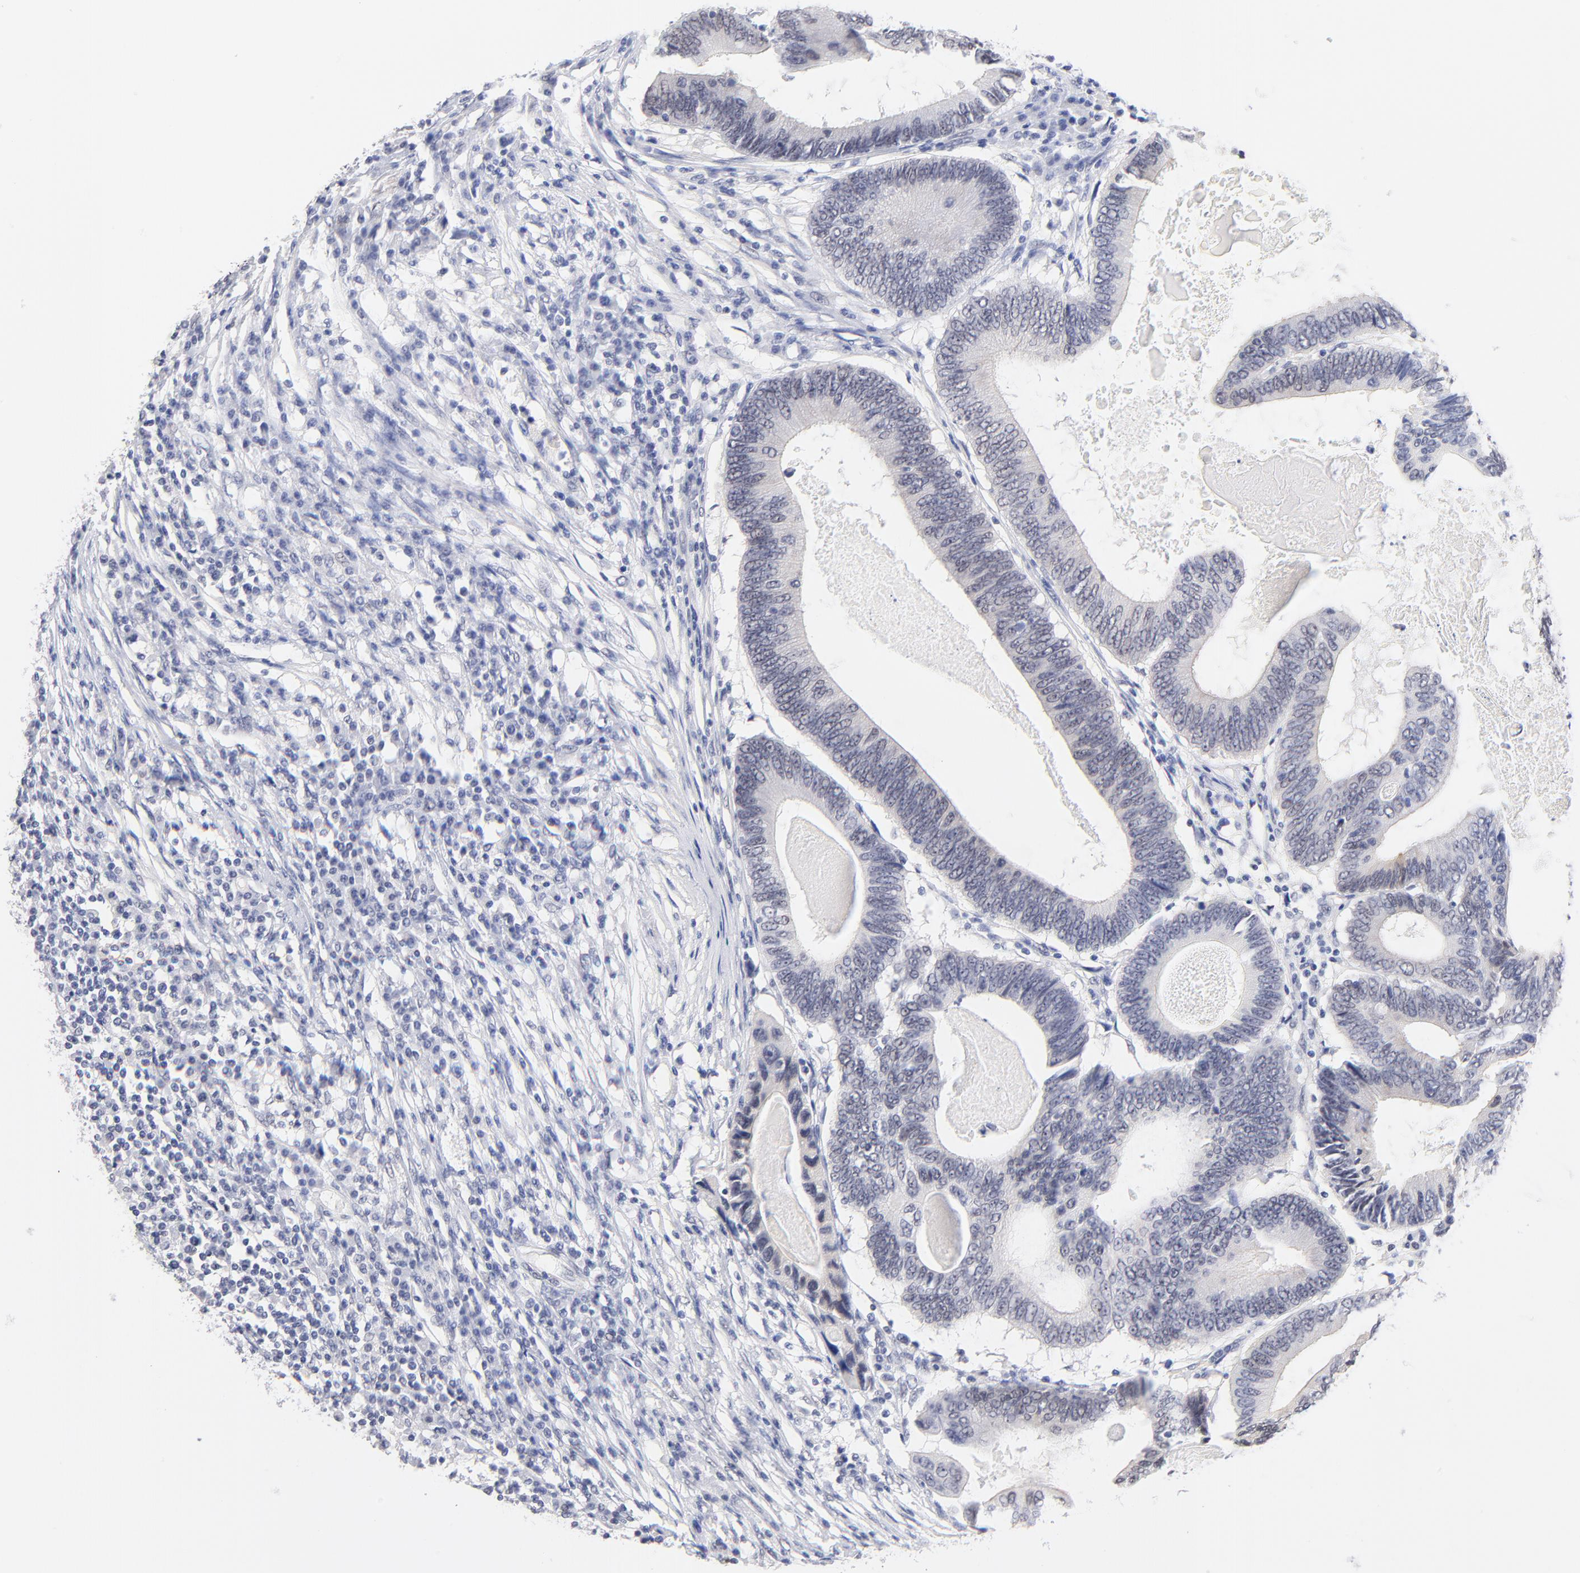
{"staining": {"intensity": "negative", "quantity": "none", "location": "none"}, "tissue": "colorectal cancer", "cell_type": "Tumor cells", "image_type": "cancer", "snomed": [{"axis": "morphology", "description": "Adenocarcinoma, NOS"}, {"axis": "topography", "description": "Colon"}], "caption": "Protein analysis of colorectal cancer (adenocarcinoma) demonstrates no significant positivity in tumor cells. Brightfield microscopy of immunohistochemistry stained with DAB (brown) and hematoxylin (blue), captured at high magnification.", "gene": "ZNF74", "patient": {"sex": "female", "age": 78}}